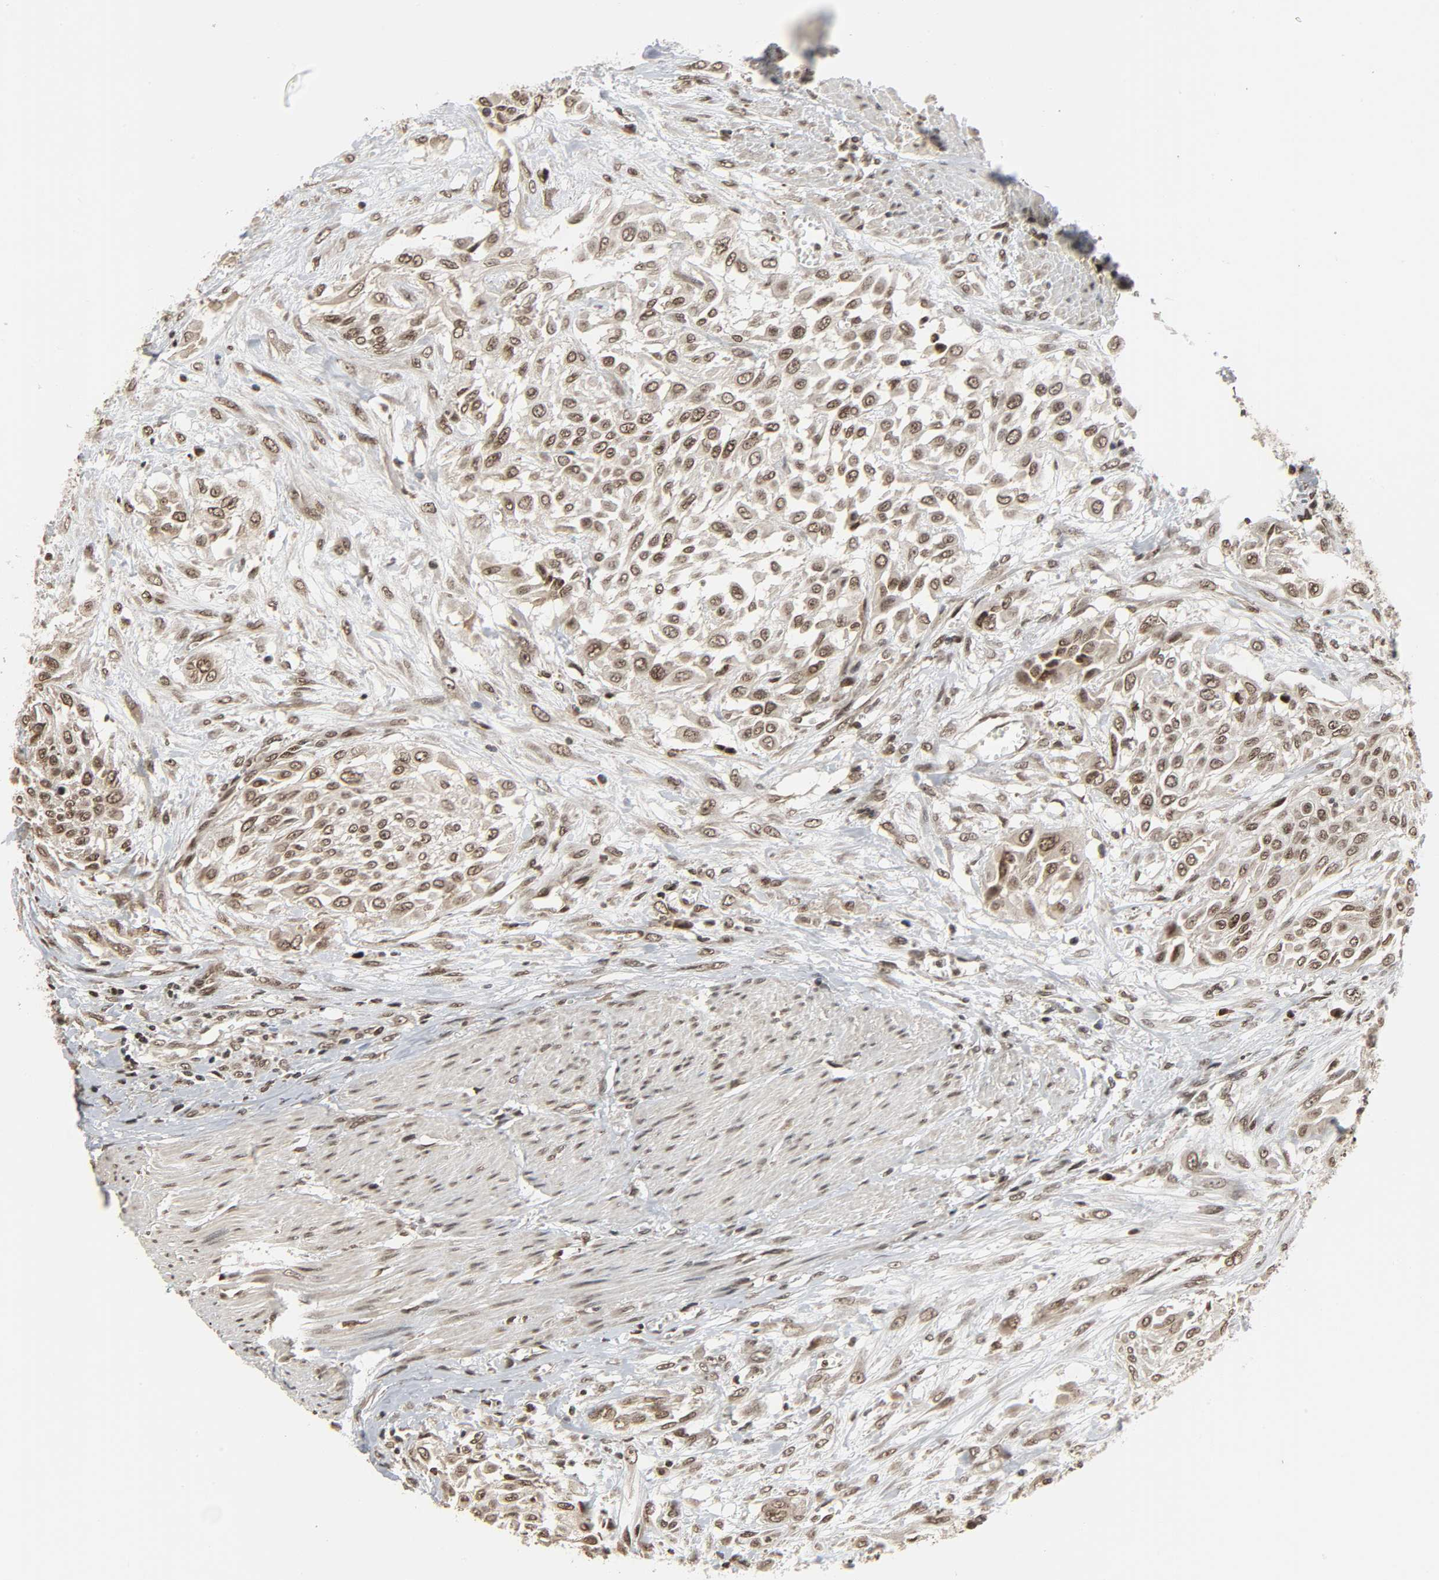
{"staining": {"intensity": "weak", "quantity": "25%-75%", "location": "nuclear"}, "tissue": "urothelial cancer", "cell_type": "Tumor cells", "image_type": "cancer", "snomed": [{"axis": "morphology", "description": "Urothelial carcinoma, High grade"}, {"axis": "topography", "description": "Urinary bladder"}], "caption": "An immunohistochemistry micrograph of neoplastic tissue is shown. Protein staining in brown shows weak nuclear positivity in urothelial cancer within tumor cells.", "gene": "XRCC1", "patient": {"sex": "male", "age": 57}}